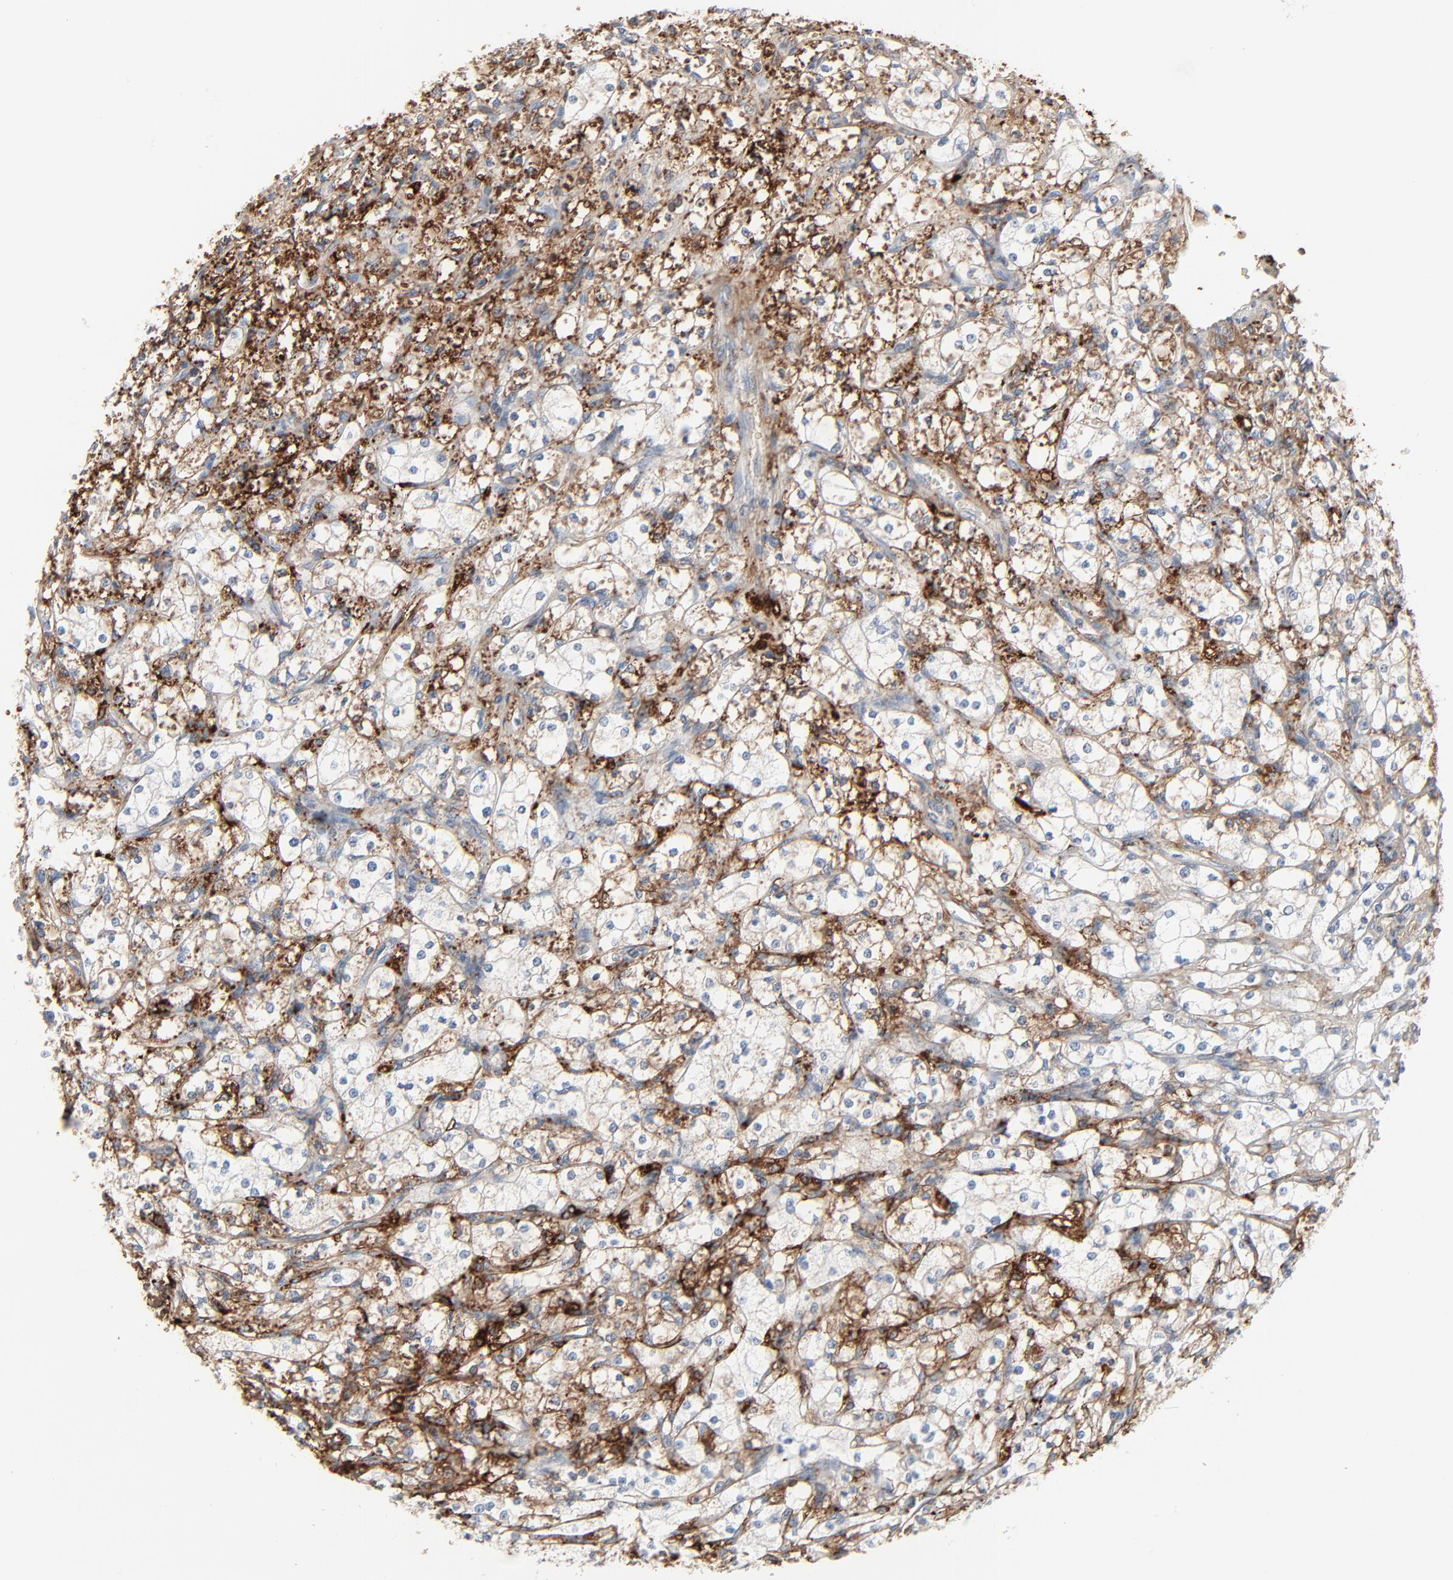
{"staining": {"intensity": "moderate", "quantity": "<25%", "location": "cytoplasmic/membranous"}, "tissue": "renal cancer", "cell_type": "Tumor cells", "image_type": "cancer", "snomed": [{"axis": "morphology", "description": "Adenocarcinoma, NOS"}, {"axis": "topography", "description": "Kidney"}], "caption": "Adenocarcinoma (renal) stained with a brown dye reveals moderate cytoplasmic/membranous positive expression in approximately <25% of tumor cells.", "gene": "BGN", "patient": {"sex": "male", "age": 61}}